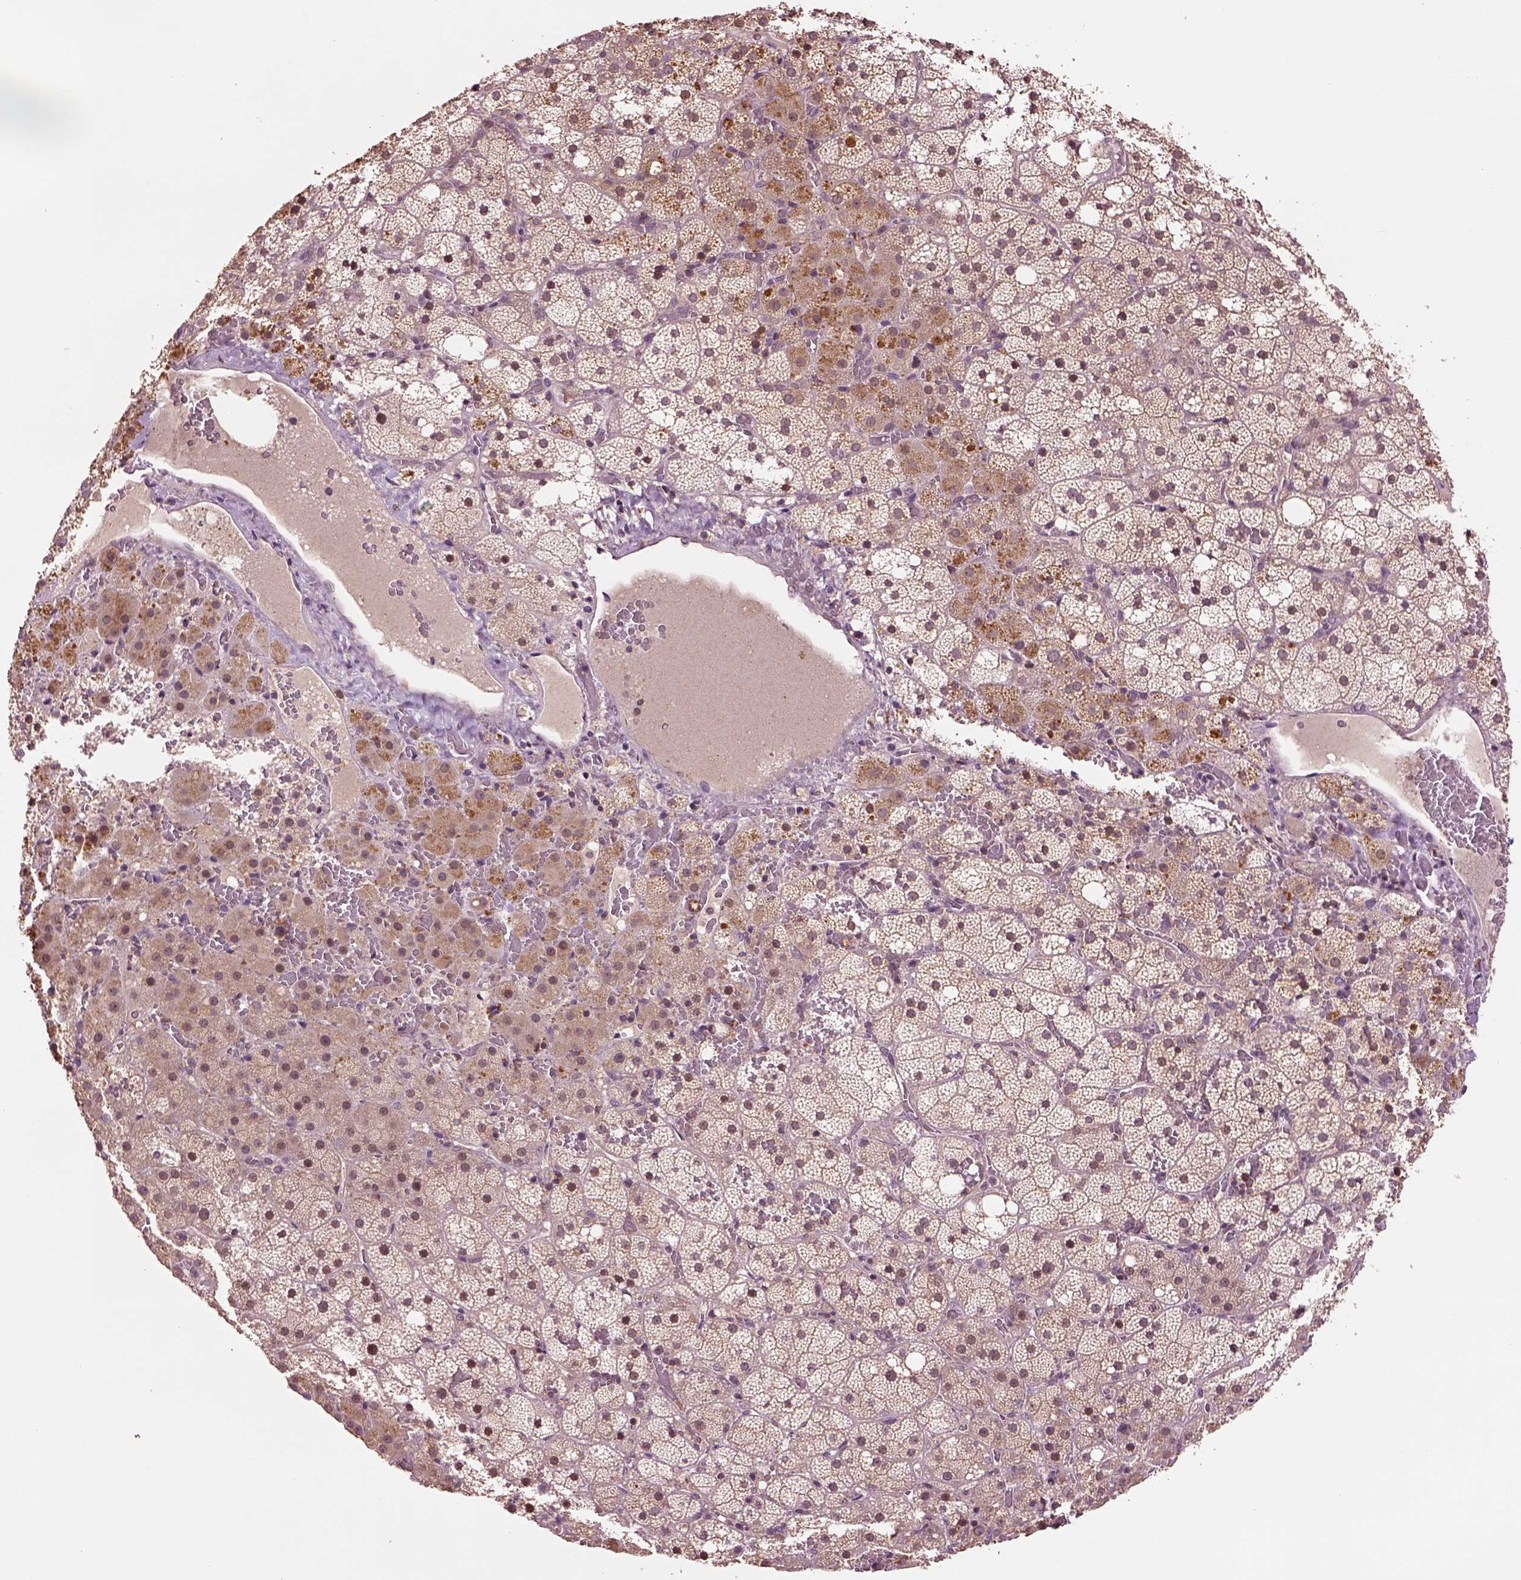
{"staining": {"intensity": "moderate", "quantity": "25%-75%", "location": "cytoplasmic/membranous"}, "tissue": "adrenal gland", "cell_type": "Glandular cells", "image_type": "normal", "snomed": [{"axis": "morphology", "description": "Normal tissue, NOS"}, {"axis": "topography", "description": "Adrenal gland"}], "caption": "Immunohistochemistry (IHC) (DAB (3,3'-diaminobenzidine)) staining of normal human adrenal gland shows moderate cytoplasmic/membranous protein staining in approximately 25%-75% of glandular cells. The staining was performed using DAB, with brown indicating positive protein expression. Nuclei are stained blue with hematoxylin.", "gene": "MTHFS", "patient": {"sex": "male", "age": 53}}